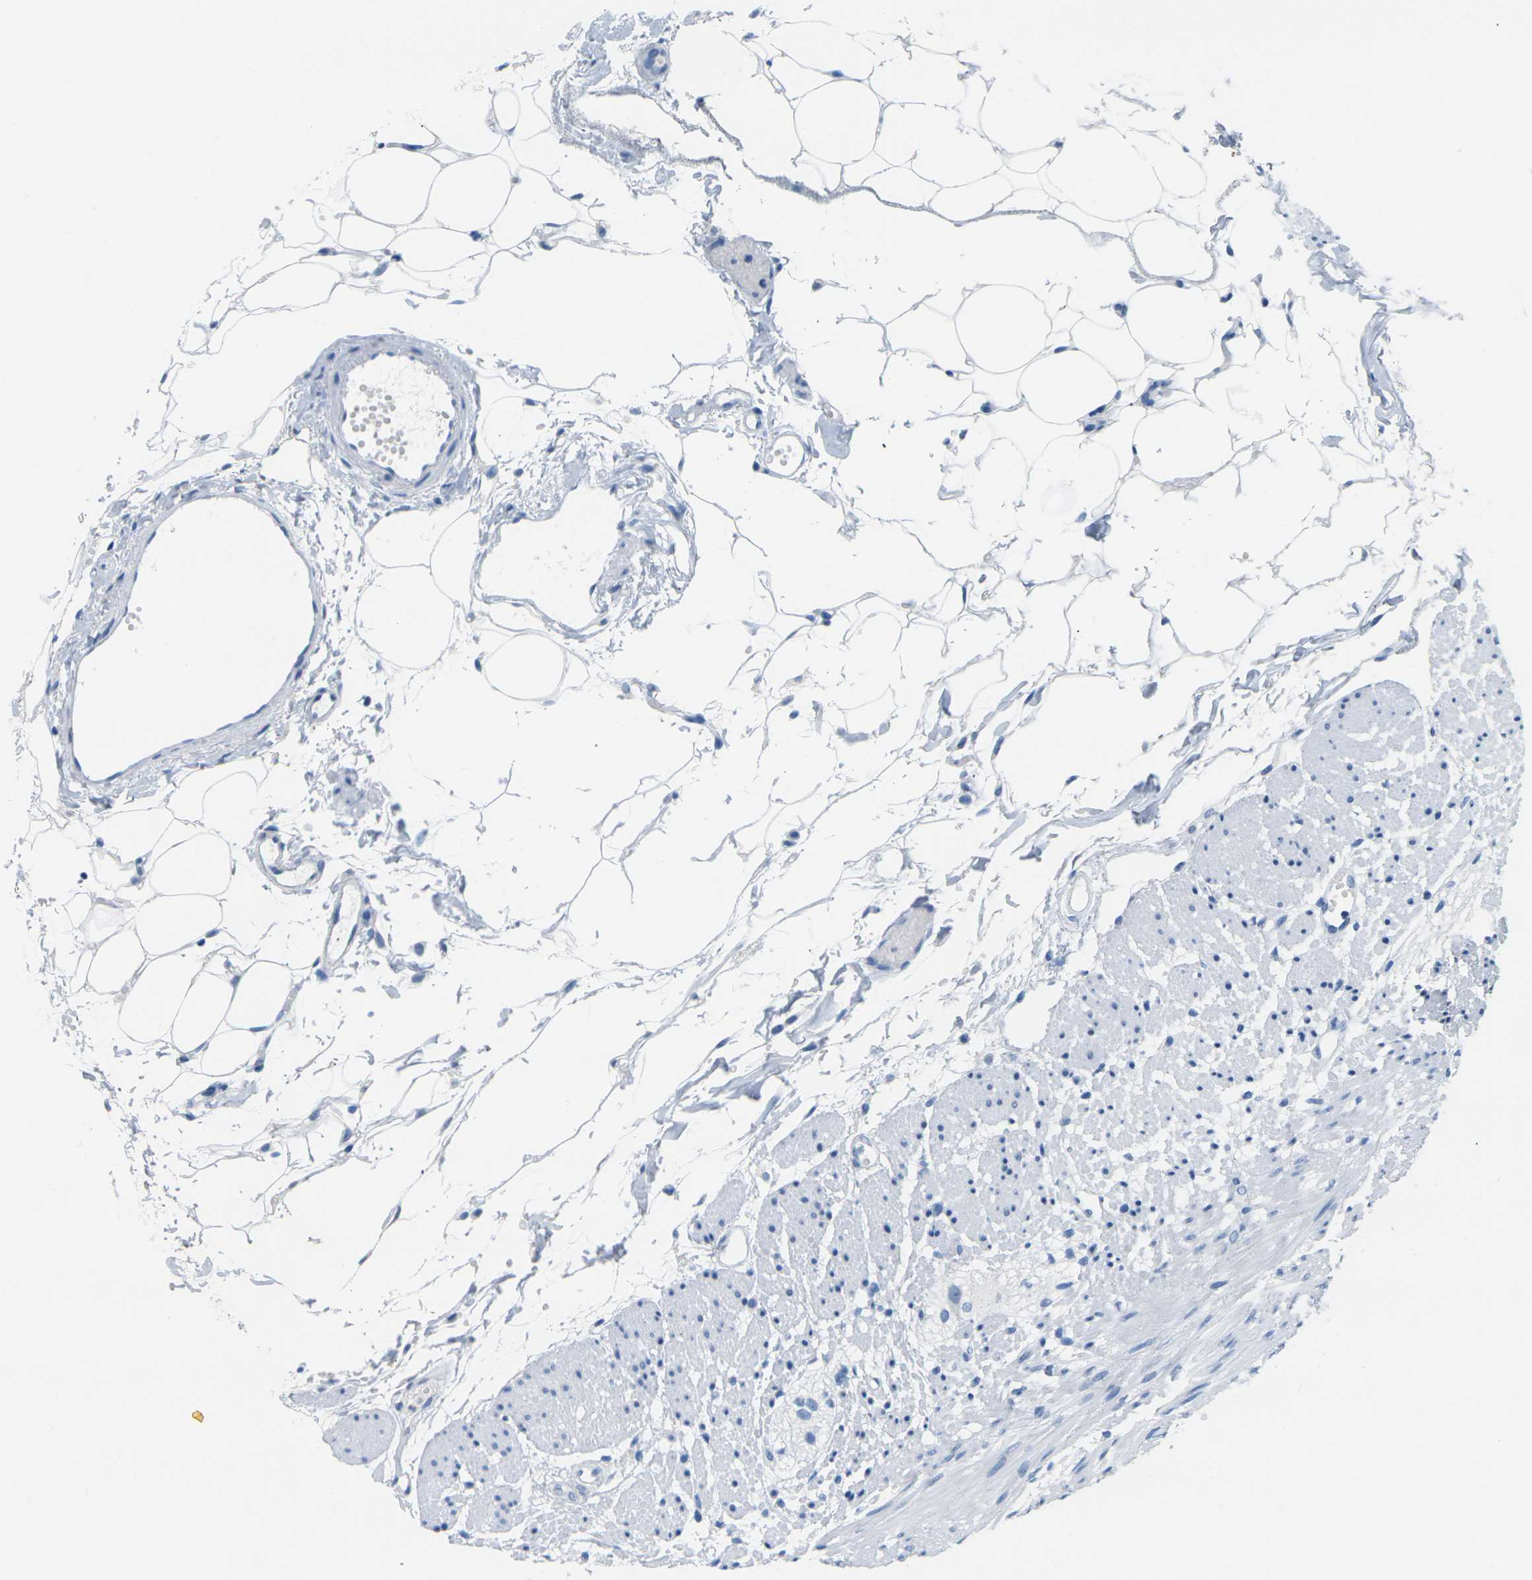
{"staining": {"intensity": "negative", "quantity": "none", "location": "none"}, "tissue": "appendix", "cell_type": "Glandular cells", "image_type": "normal", "snomed": [{"axis": "morphology", "description": "Normal tissue, NOS"}, {"axis": "topography", "description": "Appendix"}], "caption": "High power microscopy micrograph of an IHC histopathology image of benign appendix, revealing no significant staining in glandular cells. Nuclei are stained in blue.", "gene": "CTAG1A", "patient": {"sex": "female", "age": 77}}